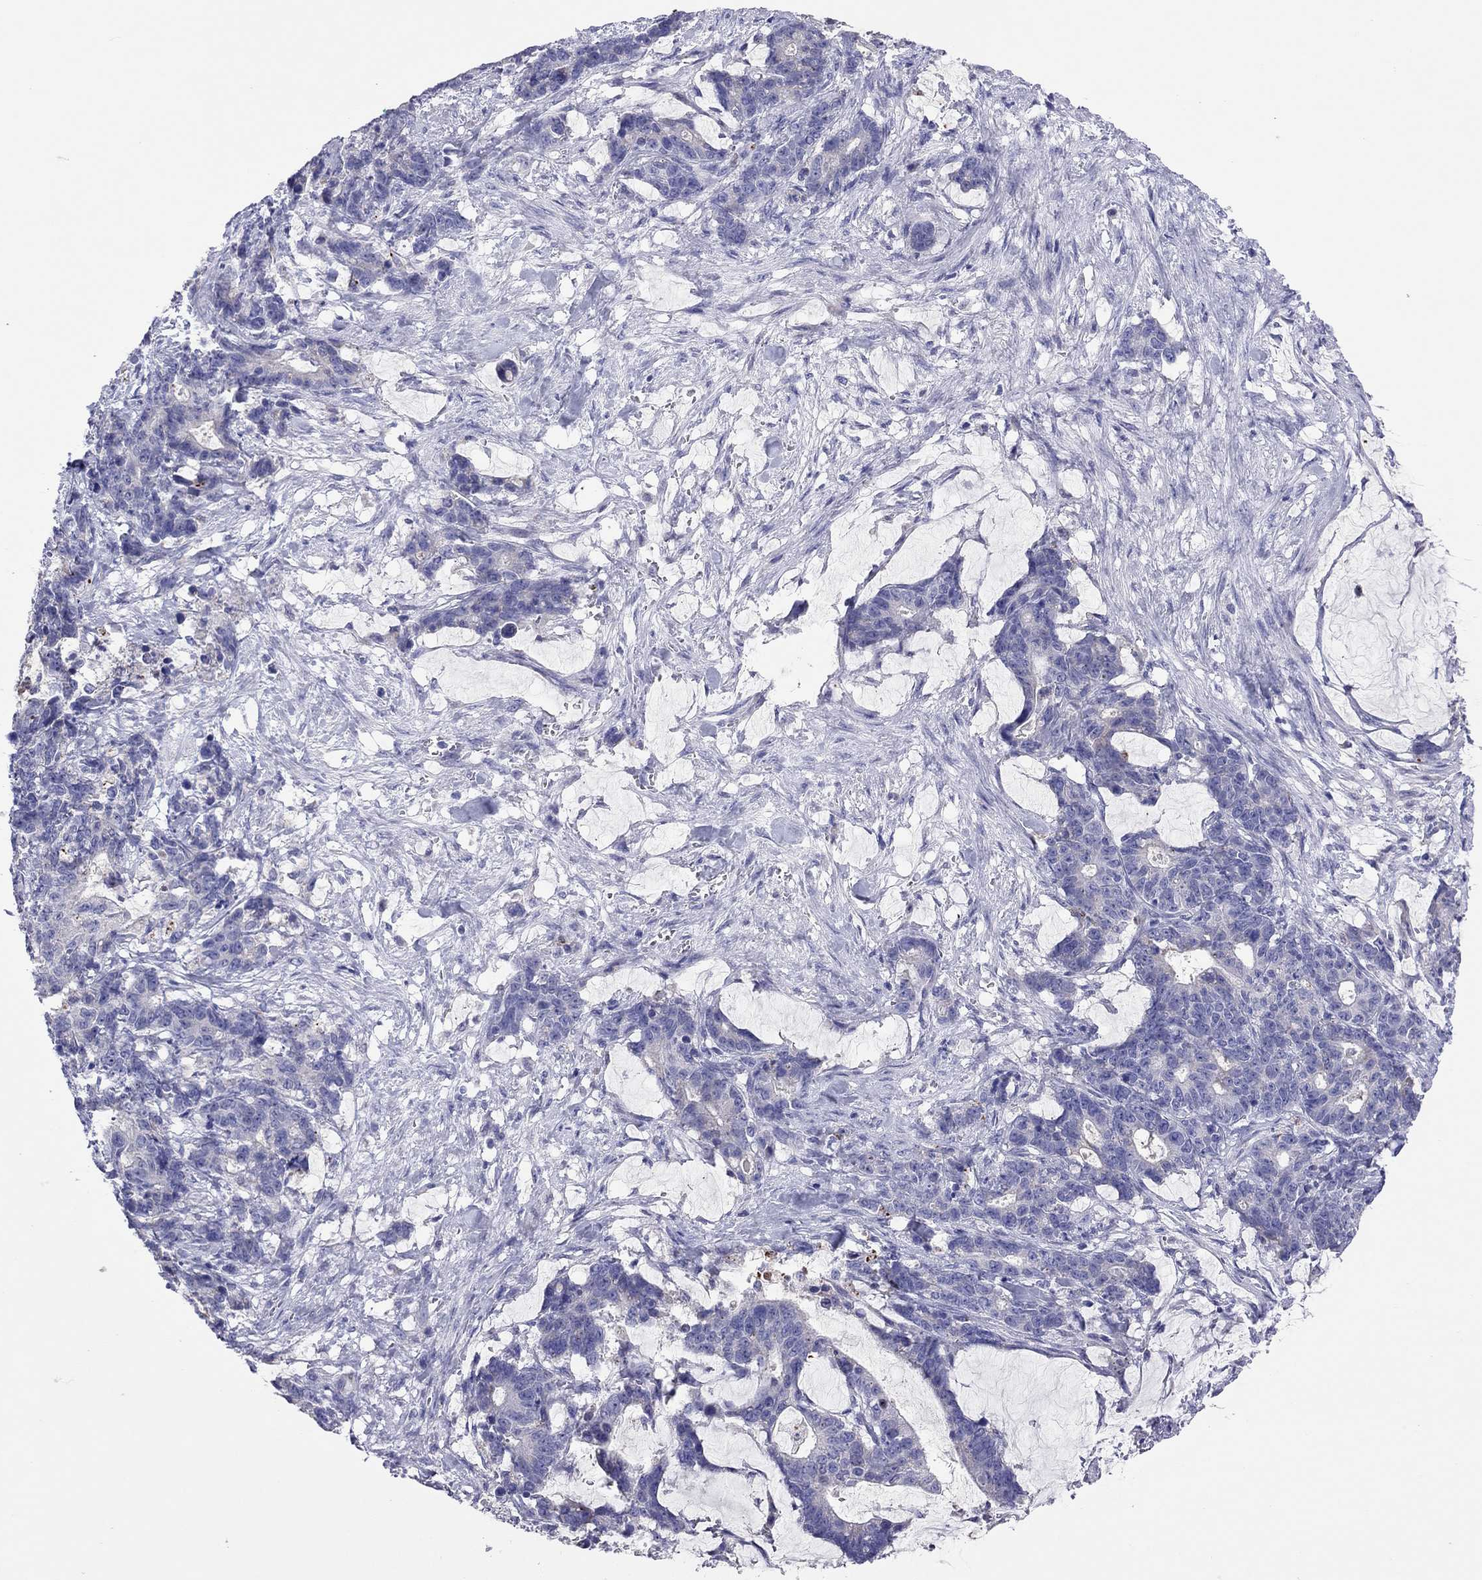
{"staining": {"intensity": "negative", "quantity": "none", "location": "none"}, "tissue": "stomach cancer", "cell_type": "Tumor cells", "image_type": "cancer", "snomed": [{"axis": "morphology", "description": "Normal tissue, NOS"}, {"axis": "morphology", "description": "Adenocarcinoma, NOS"}, {"axis": "topography", "description": "Stomach"}], "caption": "Immunohistochemistry (IHC) image of neoplastic tissue: stomach cancer (adenocarcinoma) stained with DAB demonstrates no significant protein staining in tumor cells.", "gene": "COL9A1", "patient": {"sex": "female", "age": 64}}